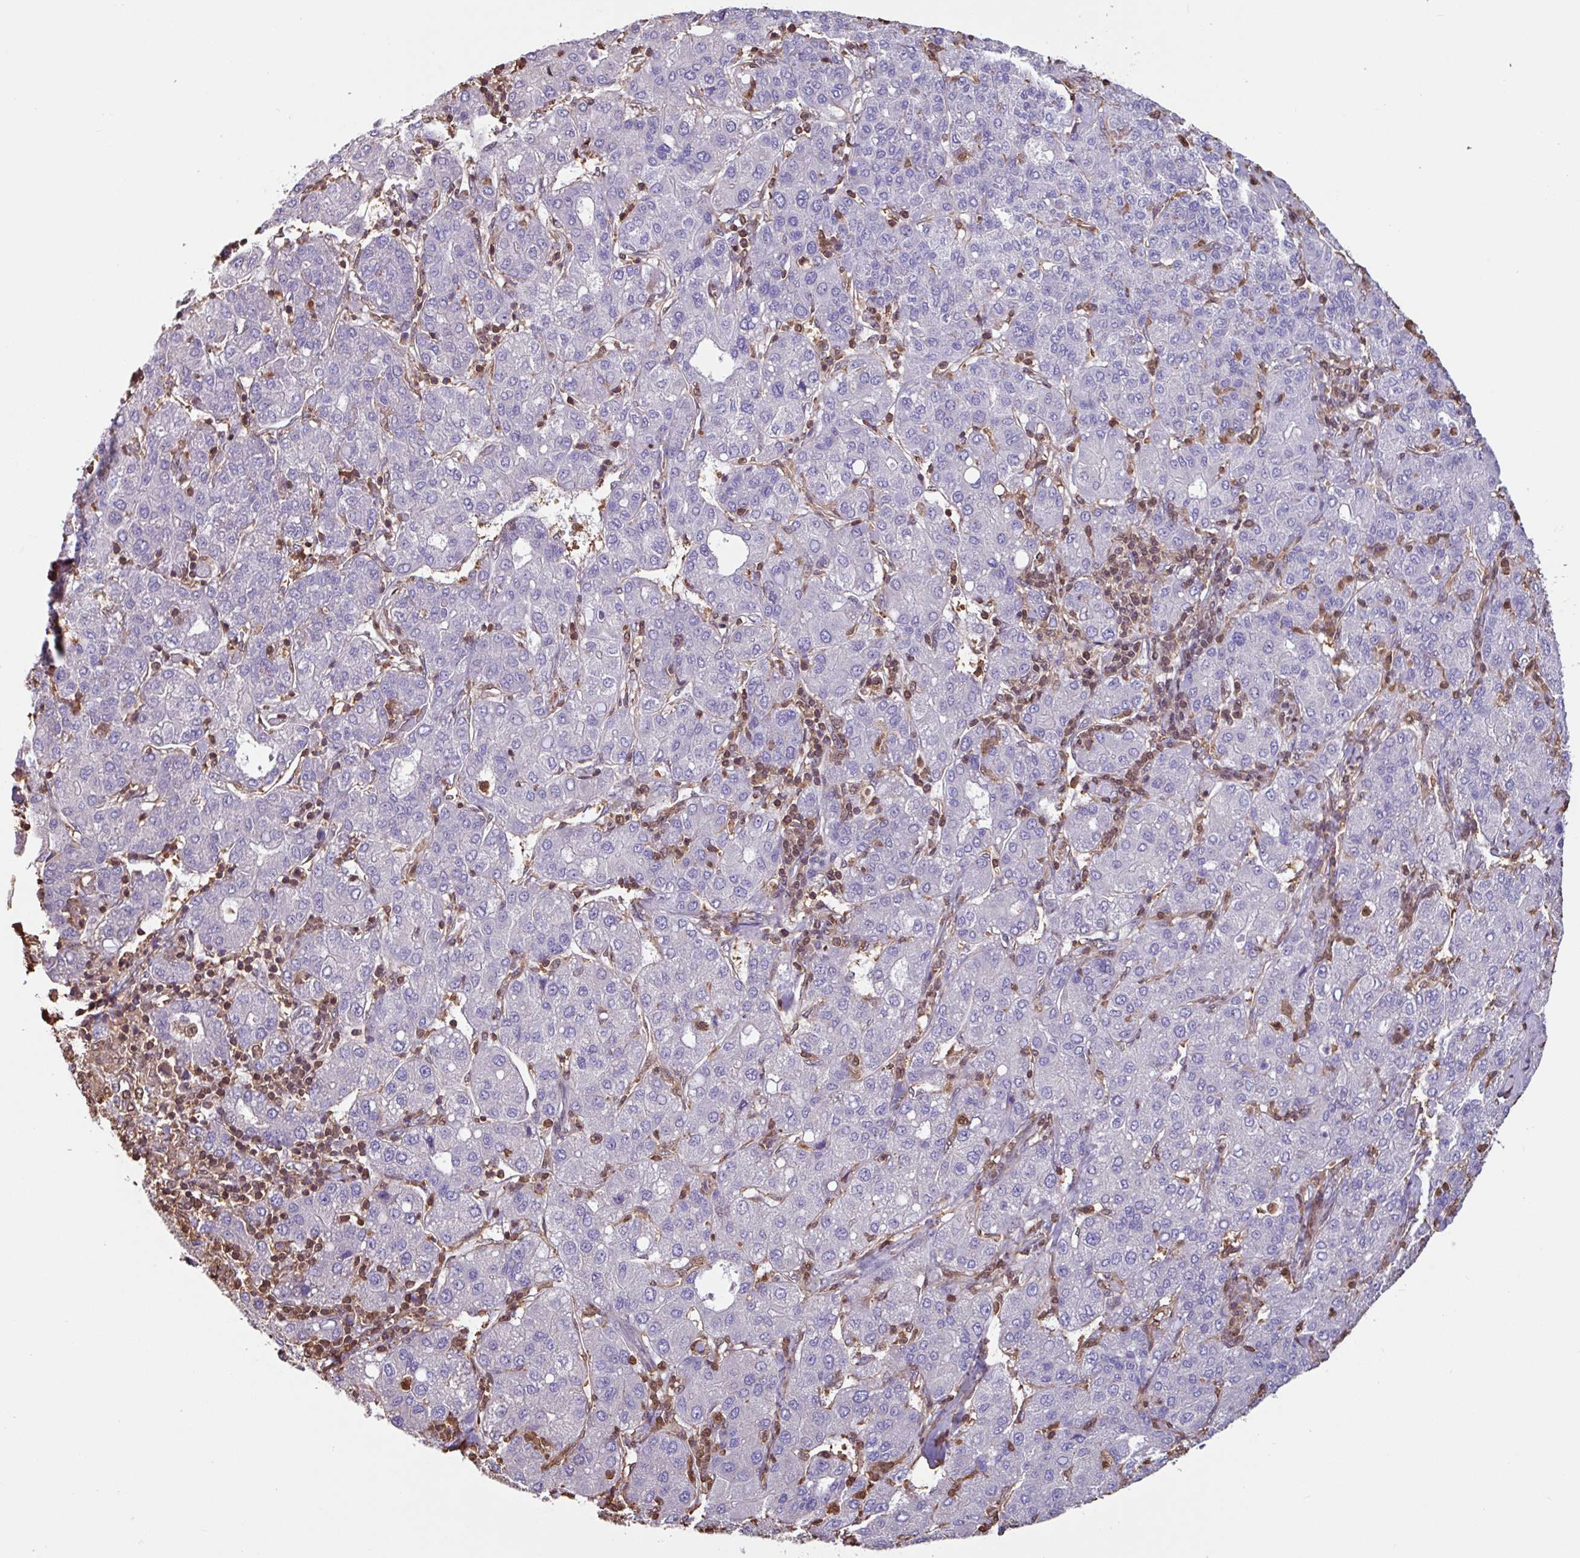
{"staining": {"intensity": "negative", "quantity": "none", "location": "none"}, "tissue": "liver cancer", "cell_type": "Tumor cells", "image_type": "cancer", "snomed": [{"axis": "morphology", "description": "Carcinoma, Hepatocellular, NOS"}, {"axis": "topography", "description": "Liver"}], "caption": "Liver cancer (hepatocellular carcinoma) was stained to show a protein in brown. There is no significant expression in tumor cells.", "gene": "ARHGDIB", "patient": {"sex": "male", "age": 65}}